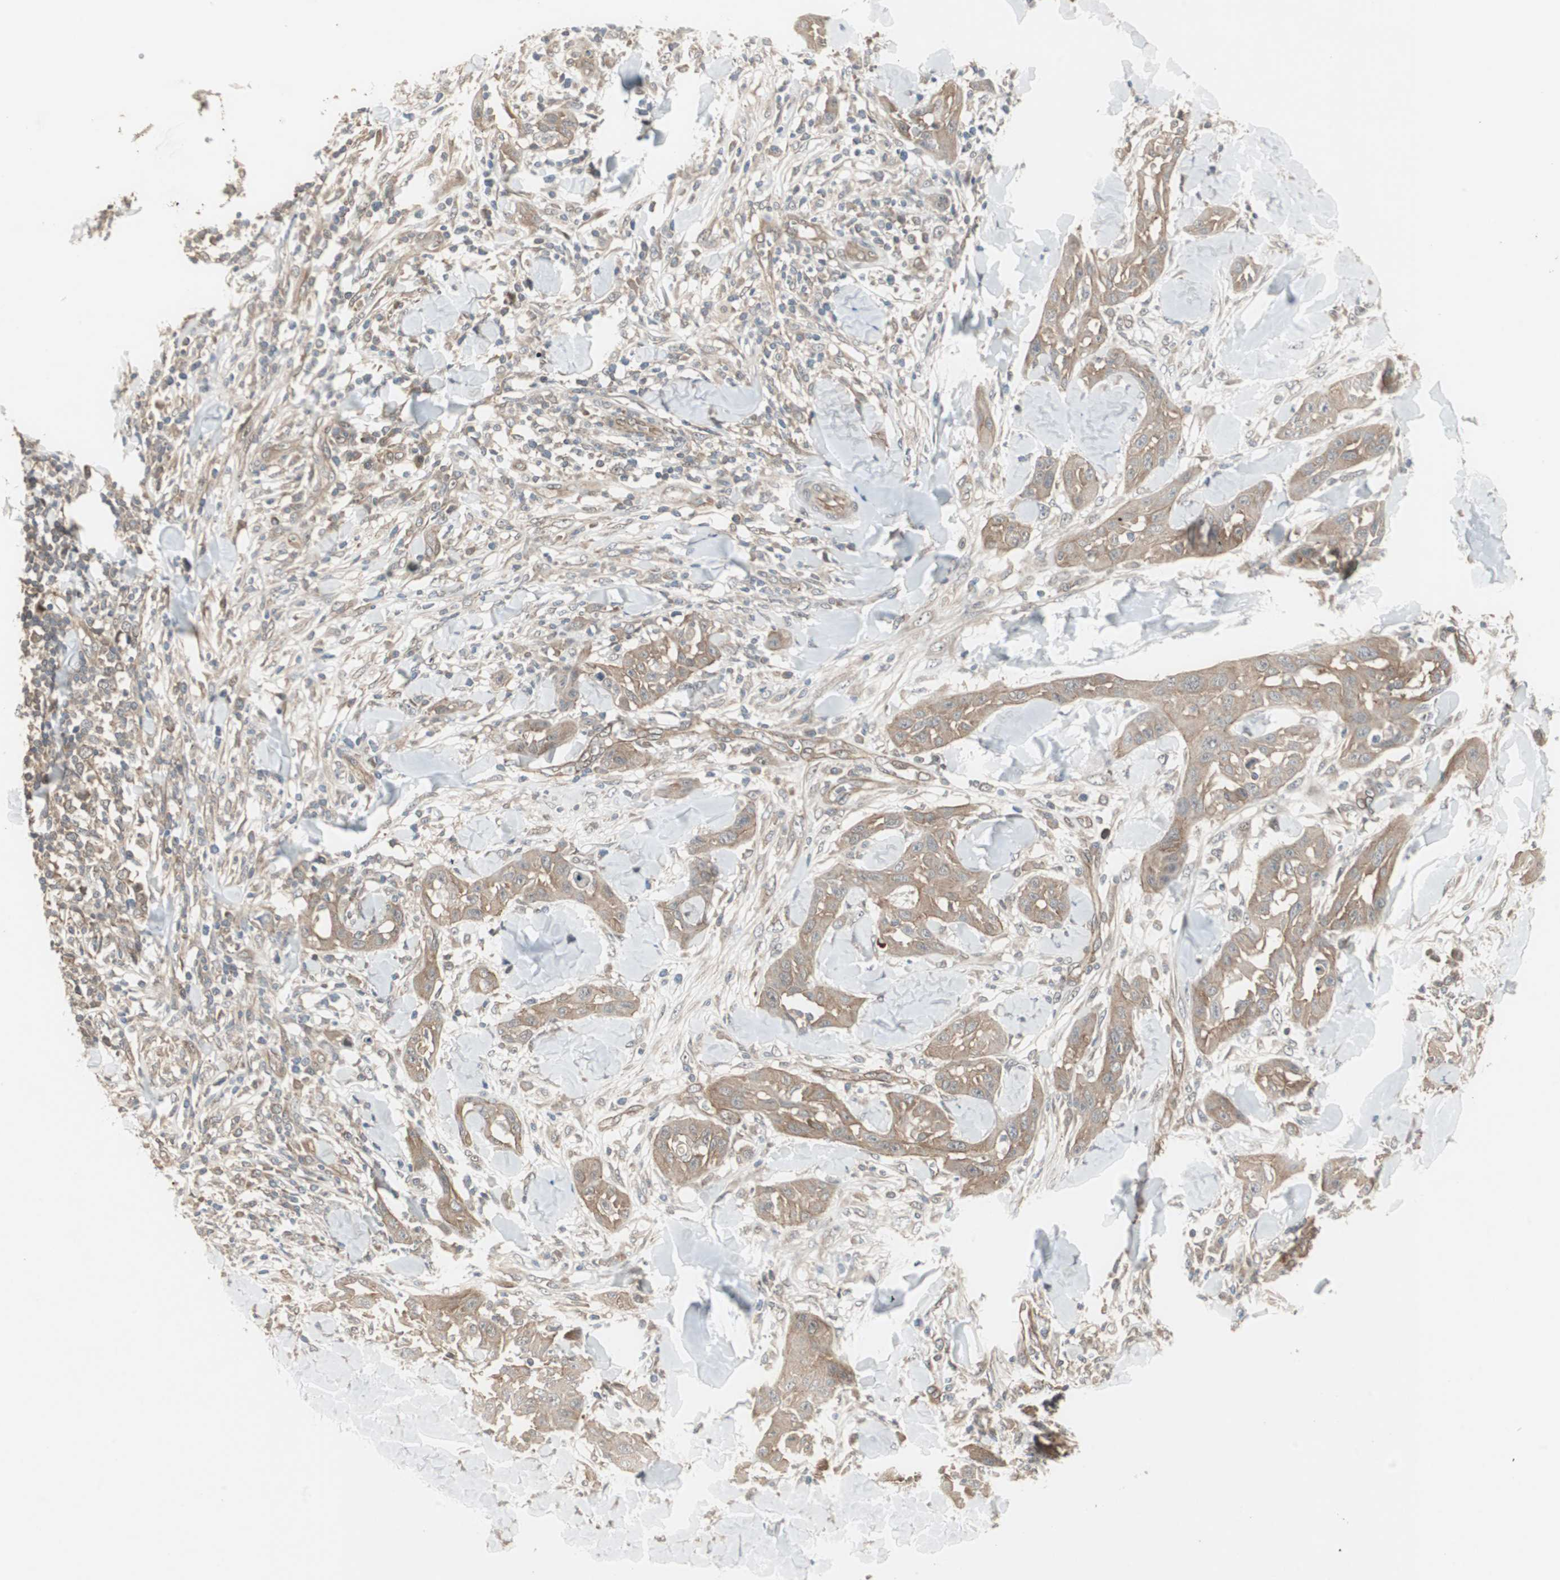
{"staining": {"intensity": "moderate", "quantity": ">75%", "location": "cytoplasmic/membranous"}, "tissue": "skin cancer", "cell_type": "Tumor cells", "image_type": "cancer", "snomed": [{"axis": "morphology", "description": "Squamous cell carcinoma, NOS"}, {"axis": "topography", "description": "Skin"}], "caption": "Moderate cytoplasmic/membranous positivity is appreciated in approximately >75% of tumor cells in skin squamous cell carcinoma.", "gene": "PFDN1", "patient": {"sex": "male", "age": 24}}